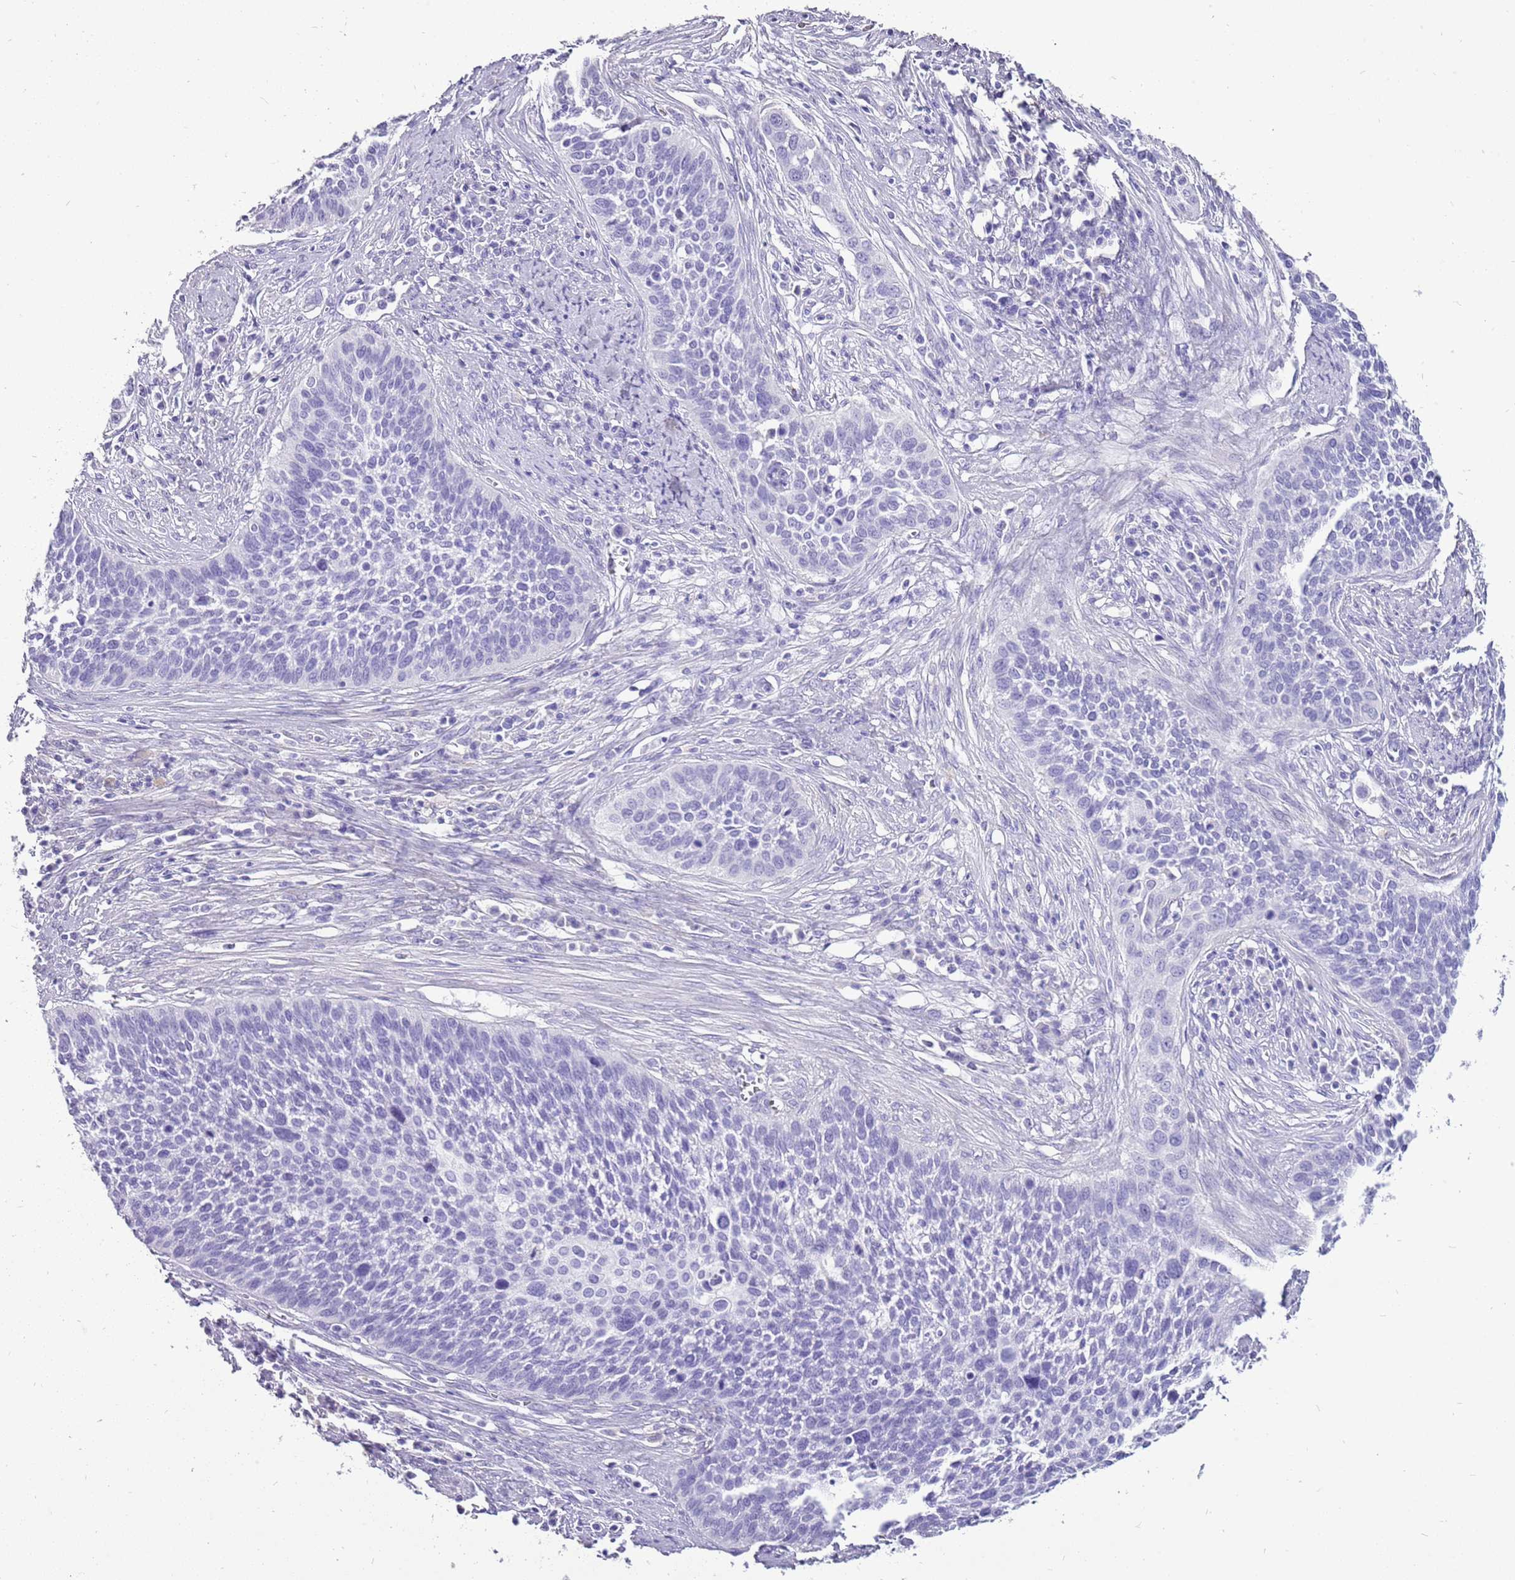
{"staining": {"intensity": "negative", "quantity": "none", "location": "none"}, "tissue": "cervical cancer", "cell_type": "Tumor cells", "image_type": "cancer", "snomed": [{"axis": "morphology", "description": "Squamous cell carcinoma, NOS"}, {"axis": "topography", "description": "Cervix"}], "caption": "This photomicrograph is of cervical cancer stained with immunohistochemistry to label a protein in brown with the nuclei are counter-stained blue. There is no positivity in tumor cells.", "gene": "ACSS3", "patient": {"sex": "female", "age": 34}}